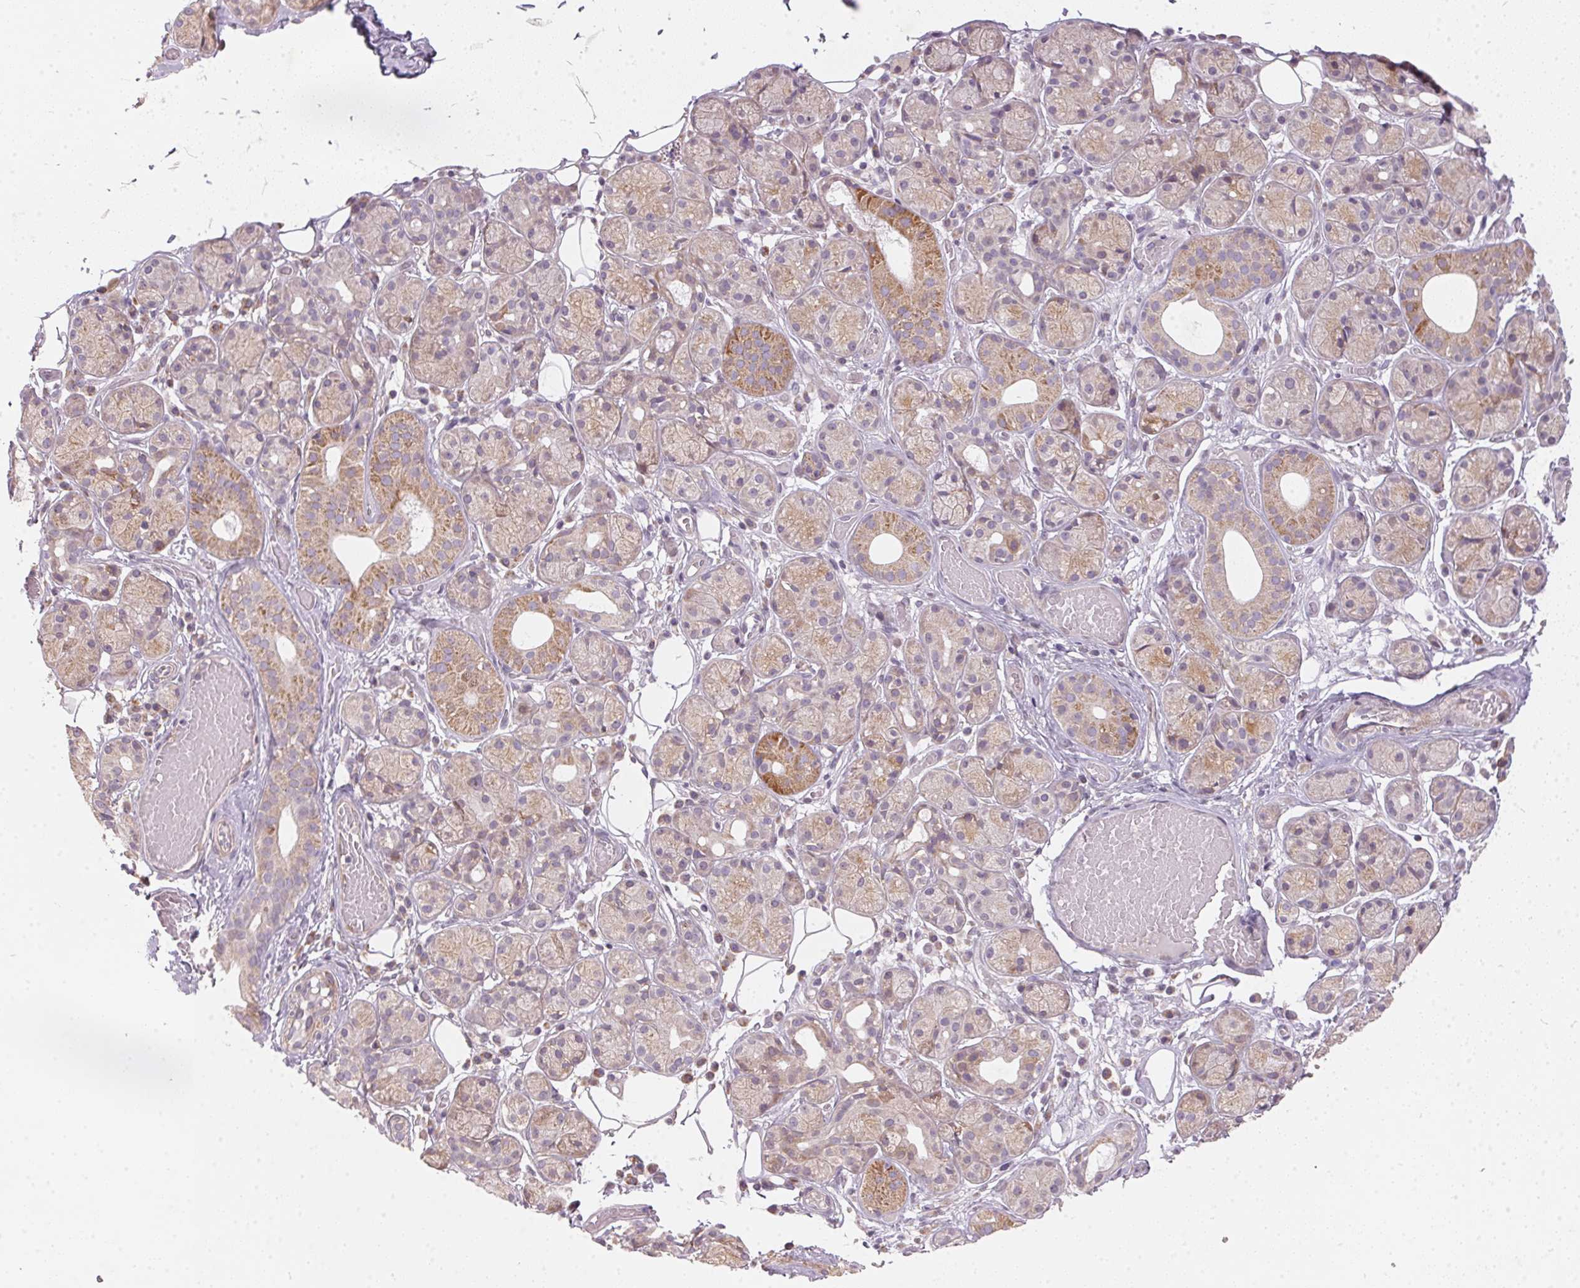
{"staining": {"intensity": "moderate", "quantity": "25%-75%", "location": "cytoplasmic/membranous"}, "tissue": "salivary gland", "cell_type": "Glandular cells", "image_type": "normal", "snomed": [{"axis": "morphology", "description": "Normal tissue, NOS"}, {"axis": "topography", "description": "Salivary gland"}, {"axis": "topography", "description": "Peripheral nerve tissue"}], "caption": "Salivary gland stained for a protein exhibits moderate cytoplasmic/membranous positivity in glandular cells. (DAB (3,3'-diaminobenzidine) = brown stain, brightfield microscopy at high magnification).", "gene": "VWA5B2", "patient": {"sex": "male", "age": 71}}